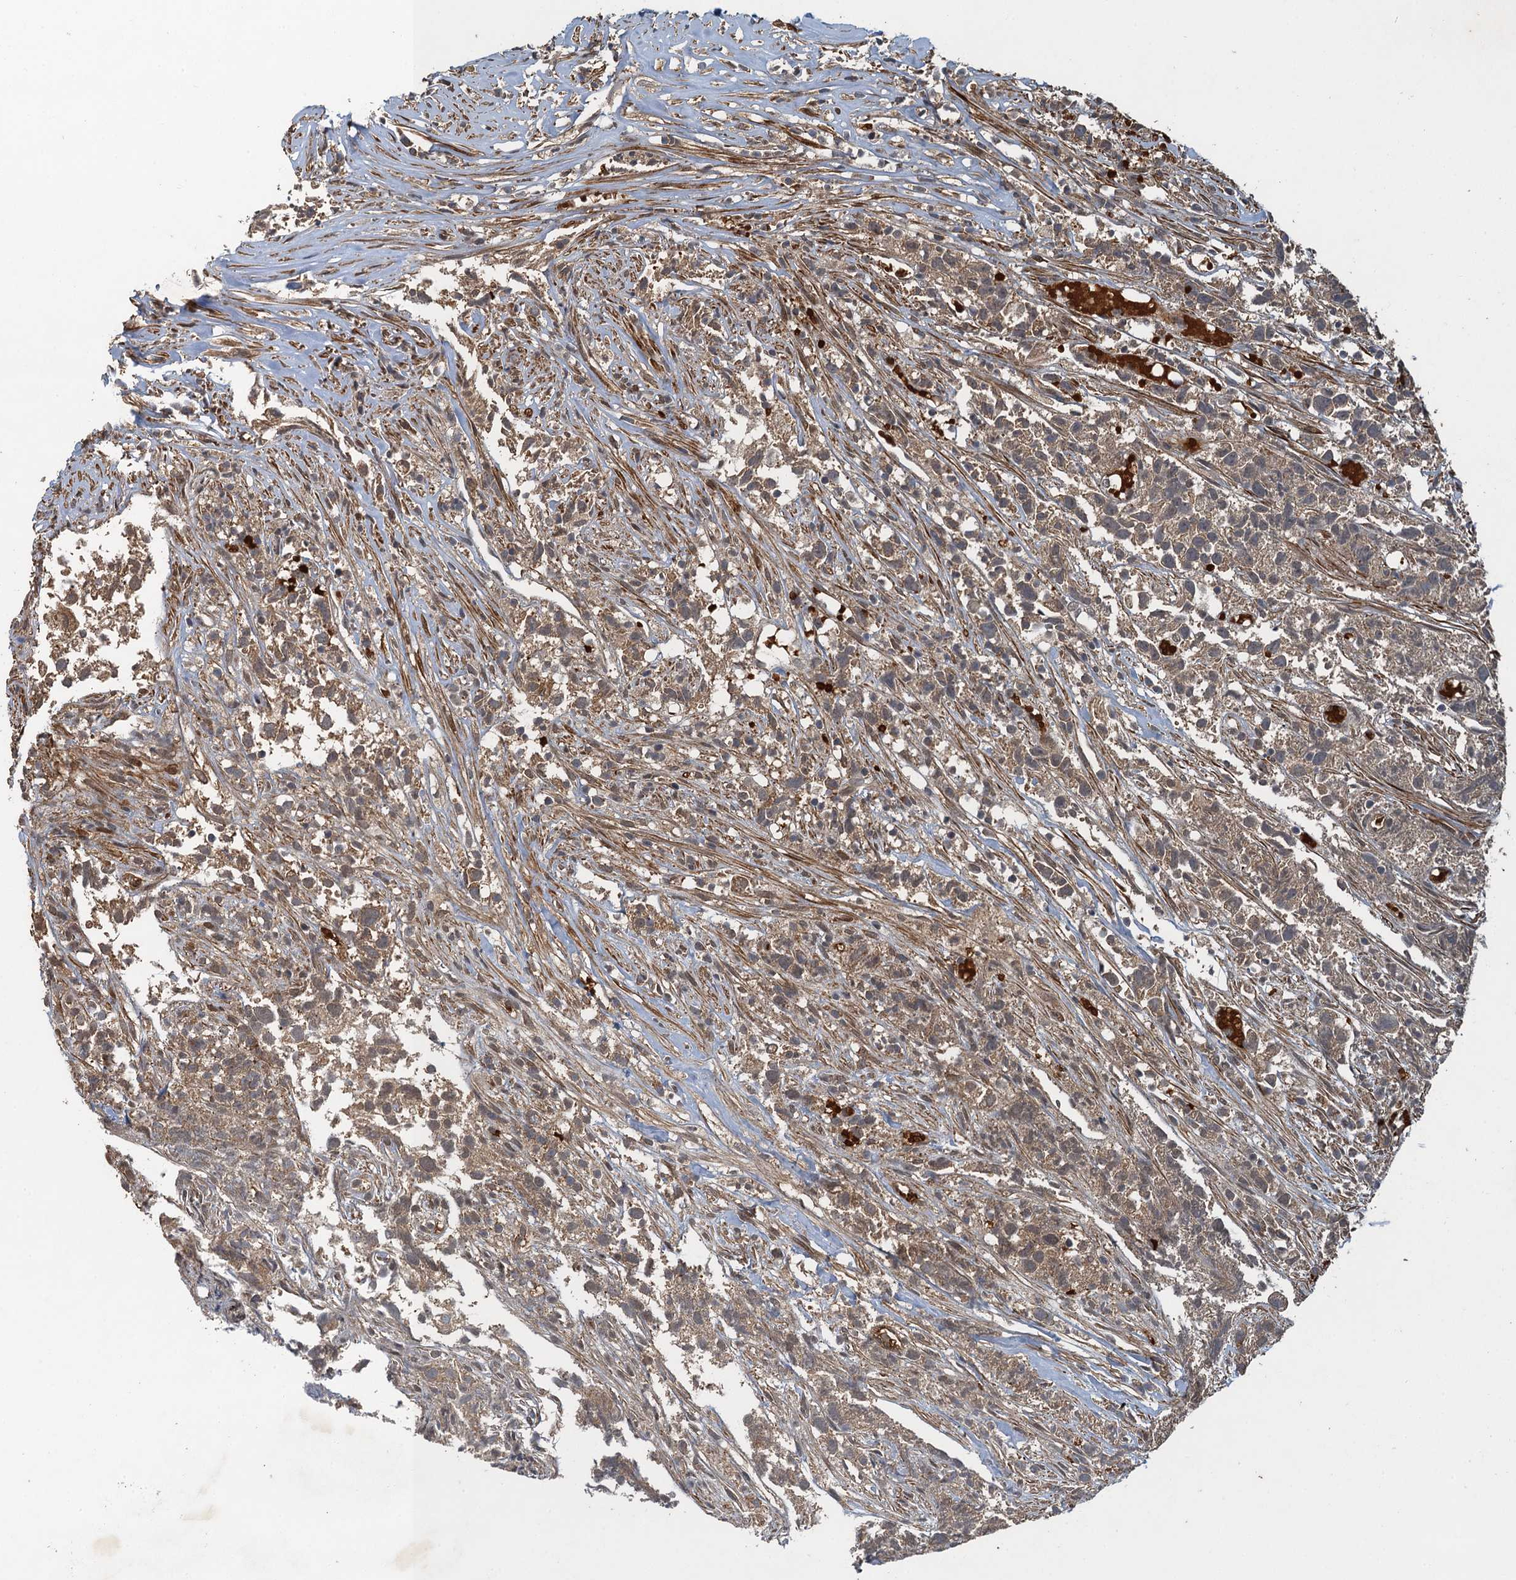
{"staining": {"intensity": "weak", "quantity": ">75%", "location": "cytoplasmic/membranous"}, "tissue": "urothelial cancer", "cell_type": "Tumor cells", "image_type": "cancer", "snomed": [{"axis": "morphology", "description": "Urothelial carcinoma, High grade"}, {"axis": "topography", "description": "Urinary bladder"}], "caption": "Brown immunohistochemical staining in urothelial cancer exhibits weak cytoplasmic/membranous expression in approximately >75% of tumor cells.", "gene": "SNX32", "patient": {"sex": "female", "age": 75}}